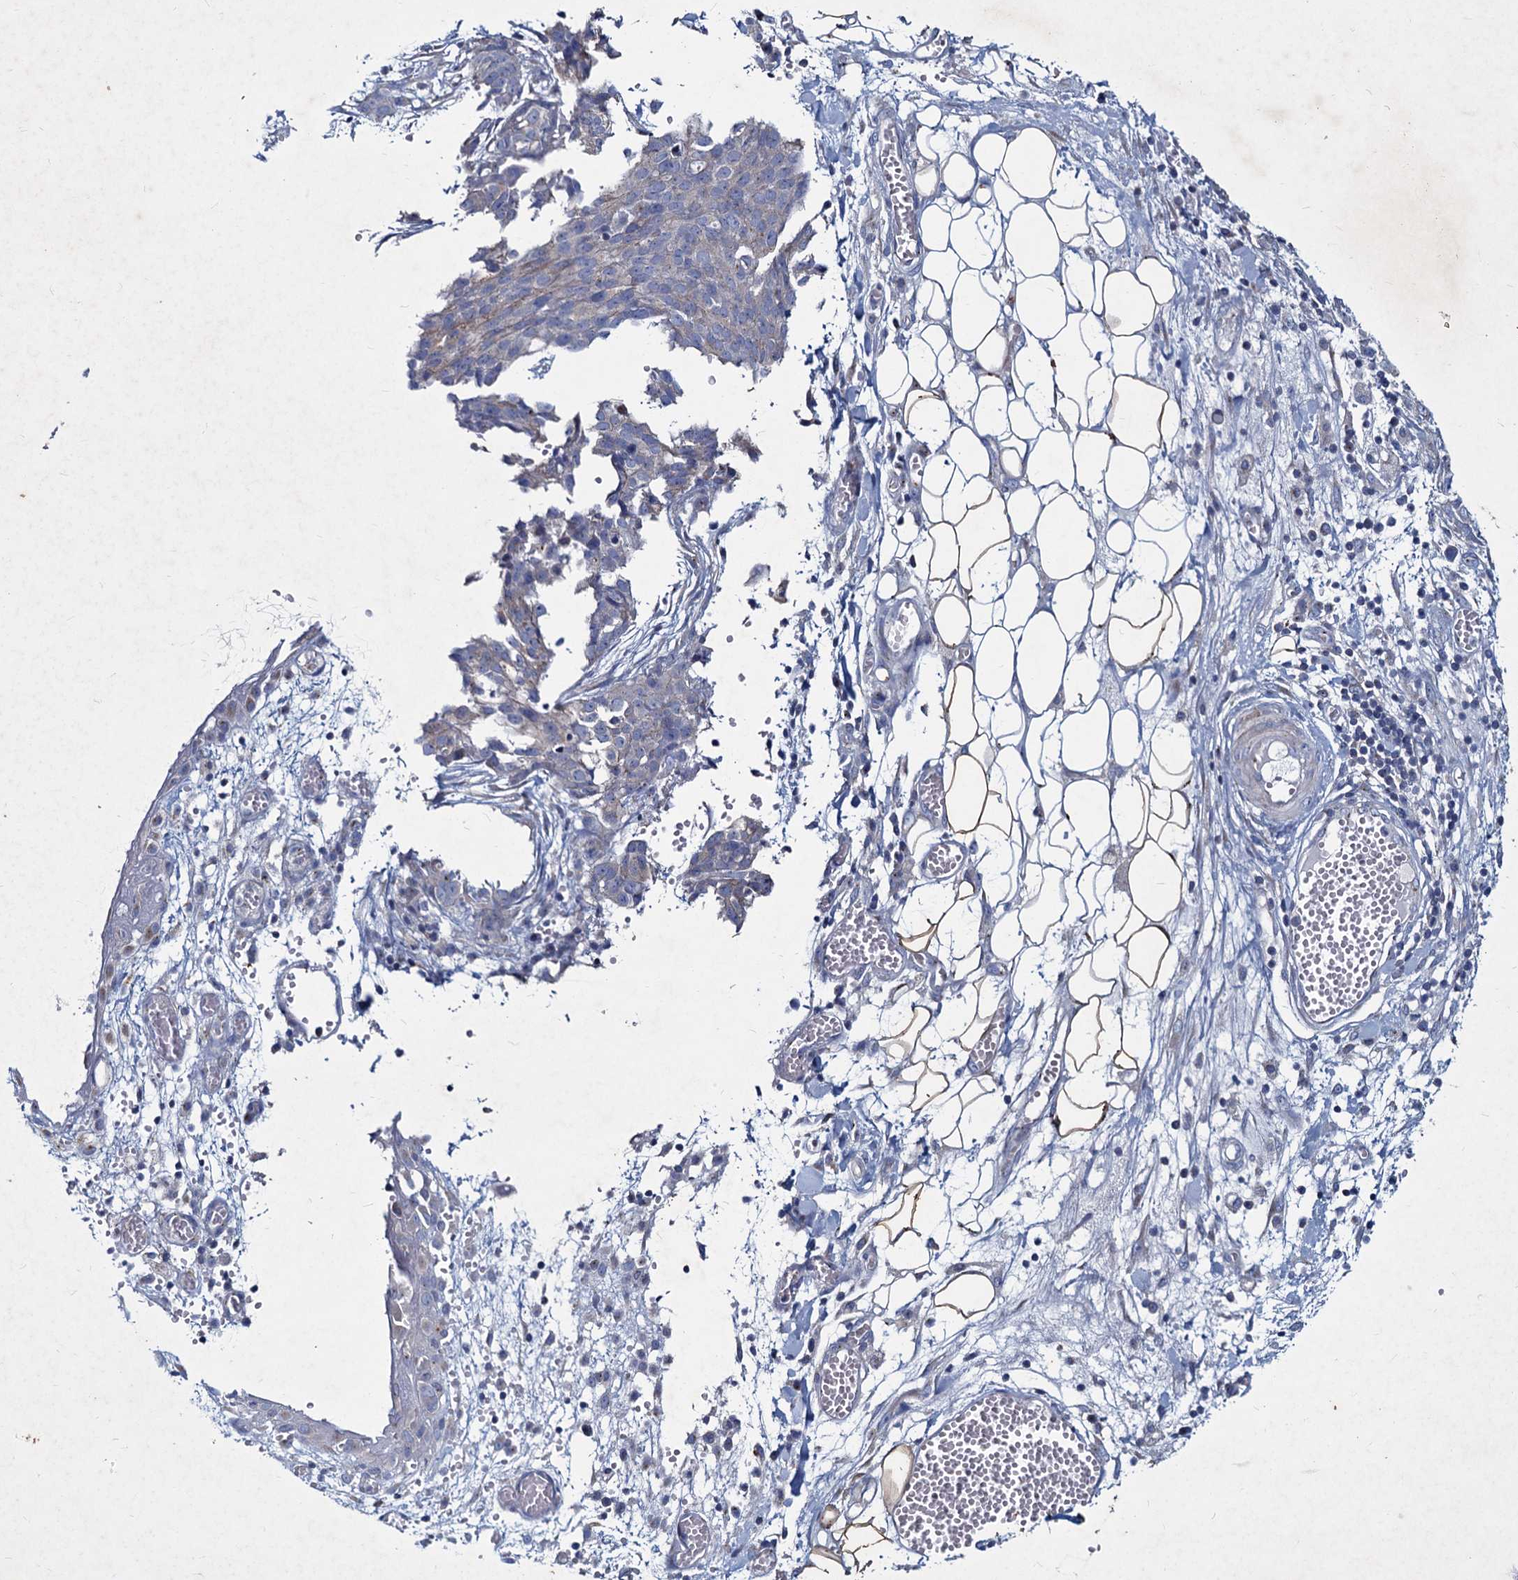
{"staining": {"intensity": "negative", "quantity": "none", "location": "none"}, "tissue": "ovarian cancer", "cell_type": "Tumor cells", "image_type": "cancer", "snomed": [{"axis": "morphology", "description": "Cystadenocarcinoma, serous, NOS"}, {"axis": "topography", "description": "Soft tissue"}, {"axis": "topography", "description": "Ovary"}], "caption": "Micrograph shows no protein staining in tumor cells of ovarian cancer (serous cystadenocarcinoma) tissue. (DAB (3,3'-diaminobenzidine) IHC, high magnification).", "gene": "AGBL4", "patient": {"sex": "female", "age": 57}}